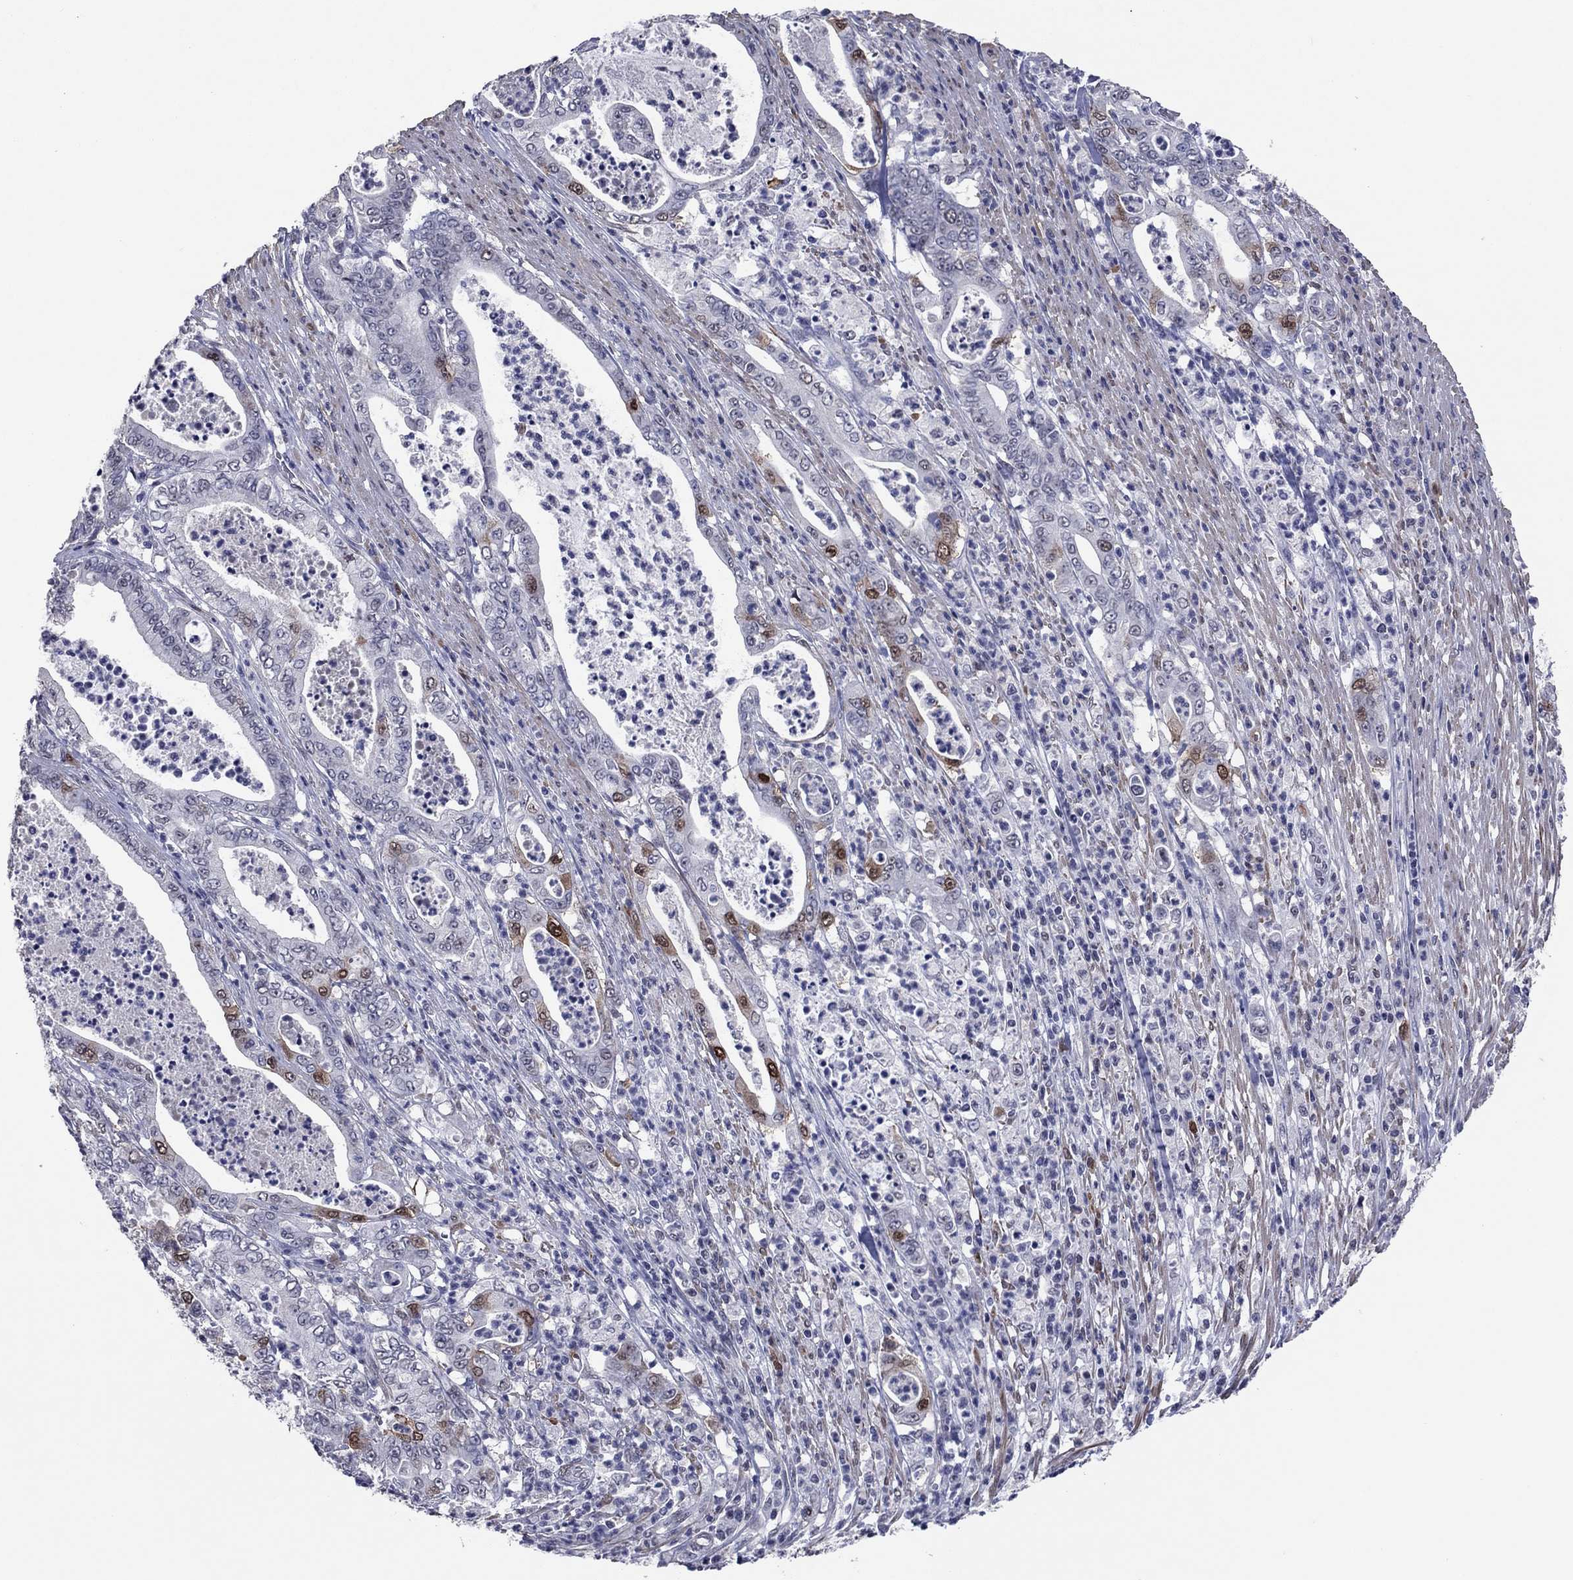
{"staining": {"intensity": "strong", "quantity": "<25%", "location": "nuclear"}, "tissue": "pancreatic cancer", "cell_type": "Tumor cells", "image_type": "cancer", "snomed": [{"axis": "morphology", "description": "Adenocarcinoma, NOS"}, {"axis": "topography", "description": "Pancreas"}], "caption": "Immunohistochemical staining of human pancreatic cancer (adenocarcinoma) reveals medium levels of strong nuclear protein positivity in about <25% of tumor cells. The staining is performed using DAB (3,3'-diaminobenzidine) brown chromogen to label protein expression. The nuclei are counter-stained blue using hematoxylin.", "gene": "TYMS", "patient": {"sex": "male", "age": 71}}